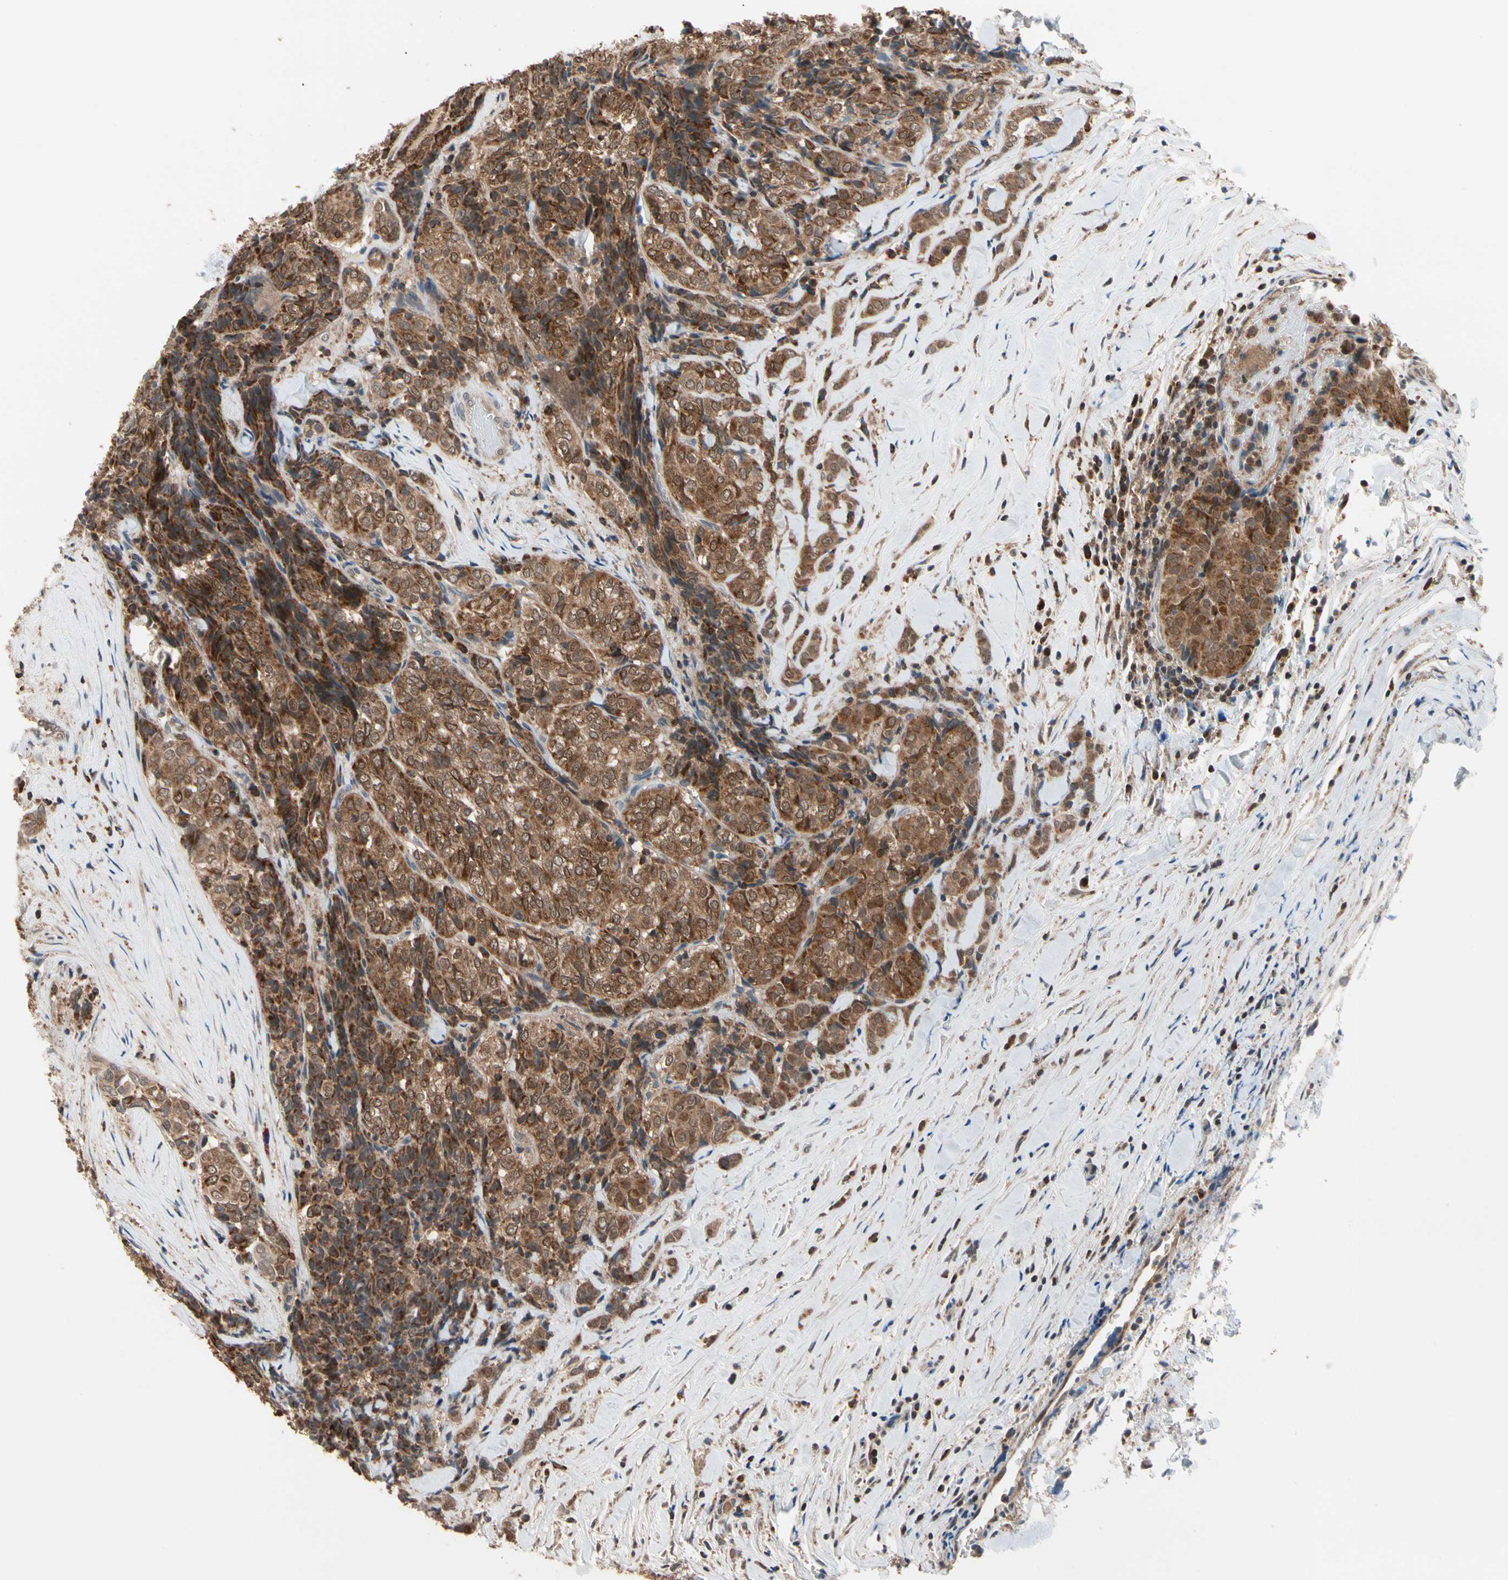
{"staining": {"intensity": "strong", "quantity": ">75%", "location": "cytoplasmic/membranous"}, "tissue": "thyroid cancer", "cell_type": "Tumor cells", "image_type": "cancer", "snomed": [{"axis": "morphology", "description": "Normal tissue, NOS"}, {"axis": "morphology", "description": "Papillary adenocarcinoma, NOS"}, {"axis": "topography", "description": "Thyroid gland"}], "caption": "Thyroid cancer tissue exhibits strong cytoplasmic/membranous expression in approximately >75% of tumor cells, visualized by immunohistochemistry.", "gene": "MTHFS", "patient": {"sex": "female", "age": 30}}